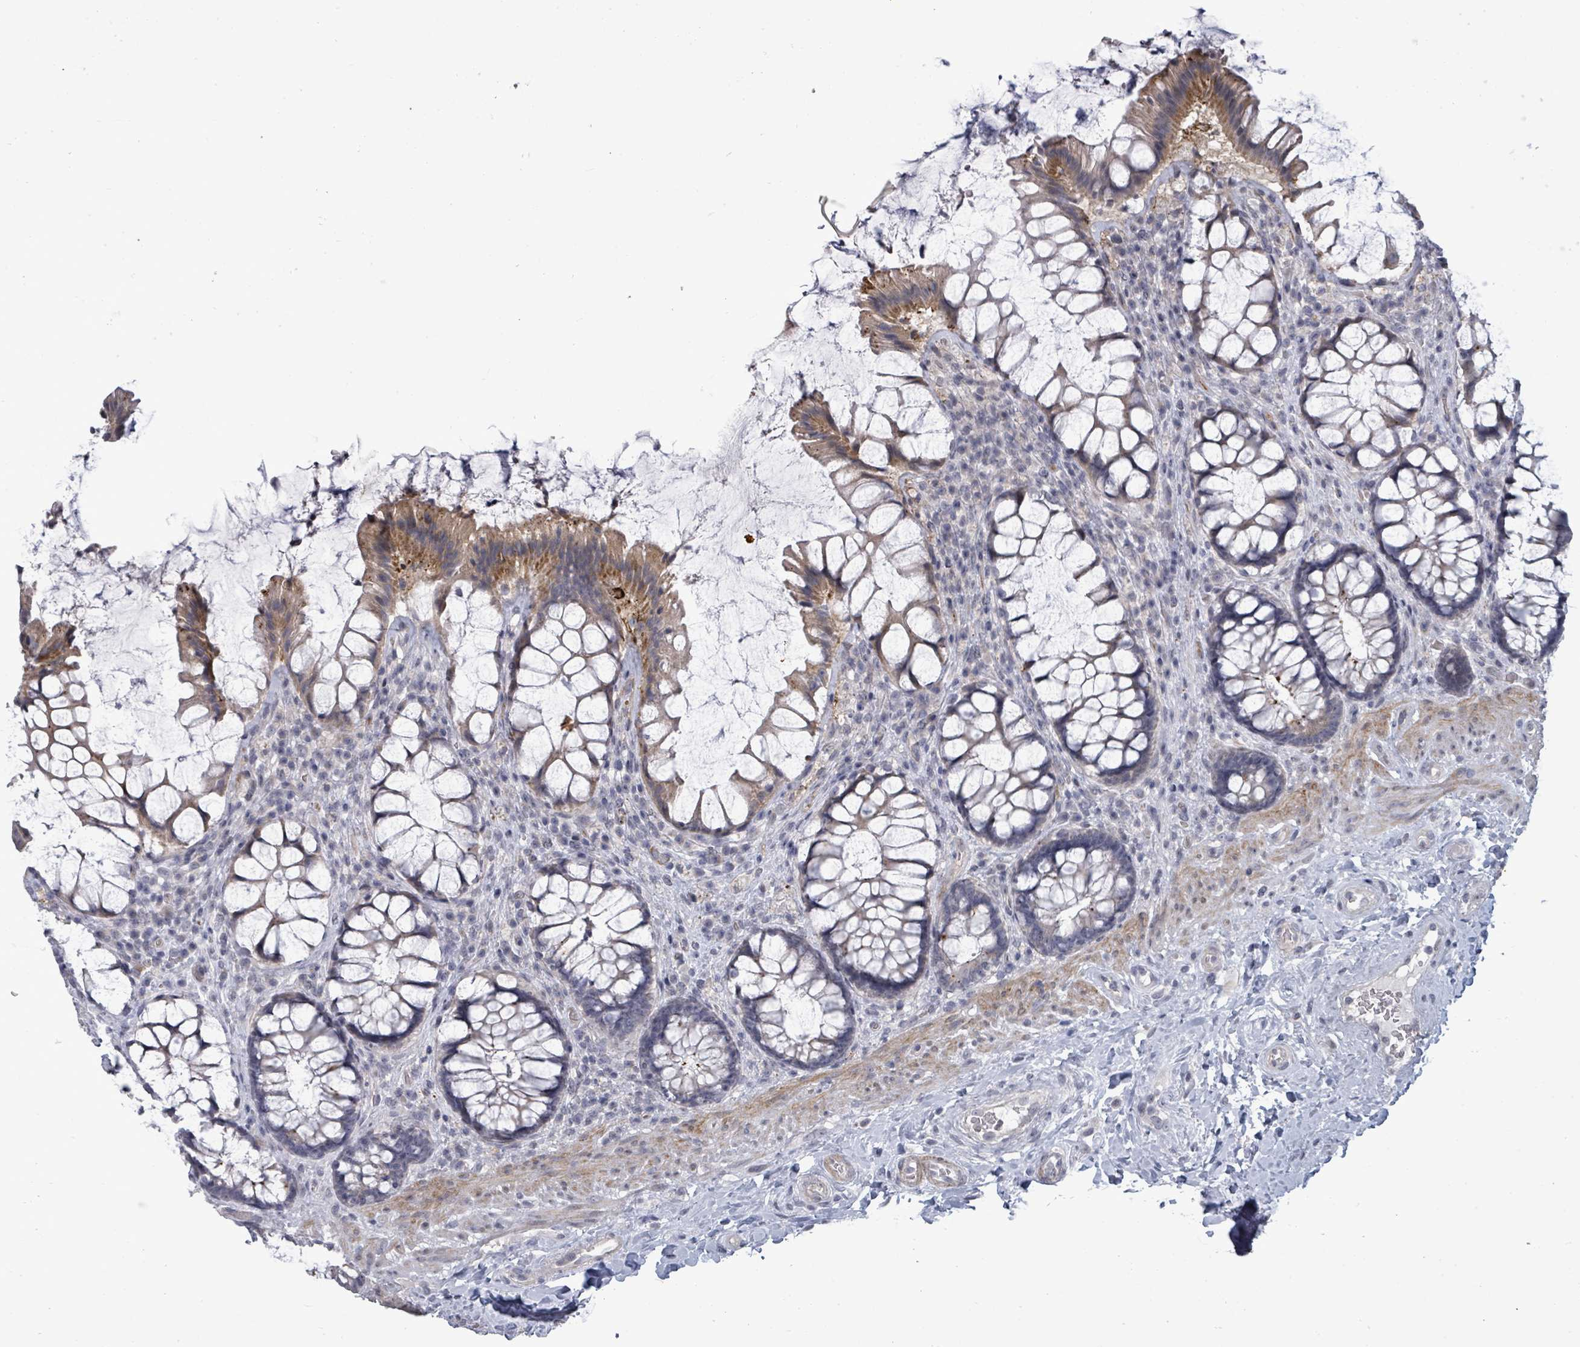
{"staining": {"intensity": "weak", "quantity": "25%-75%", "location": "cytoplasmic/membranous"}, "tissue": "rectum", "cell_type": "Glandular cells", "image_type": "normal", "snomed": [{"axis": "morphology", "description": "Normal tissue, NOS"}, {"axis": "topography", "description": "Rectum"}], "caption": "Rectum stained for a protein exhibits weak cytoplasmic/membranous positivity in glandular cells. The staining was performed using DAB, with brown indicating positive protein expression. Nuclei are stained blue with hematoxylin.", "gene": "PTPN20", "patient": {"sex": "female", "age": 58}}